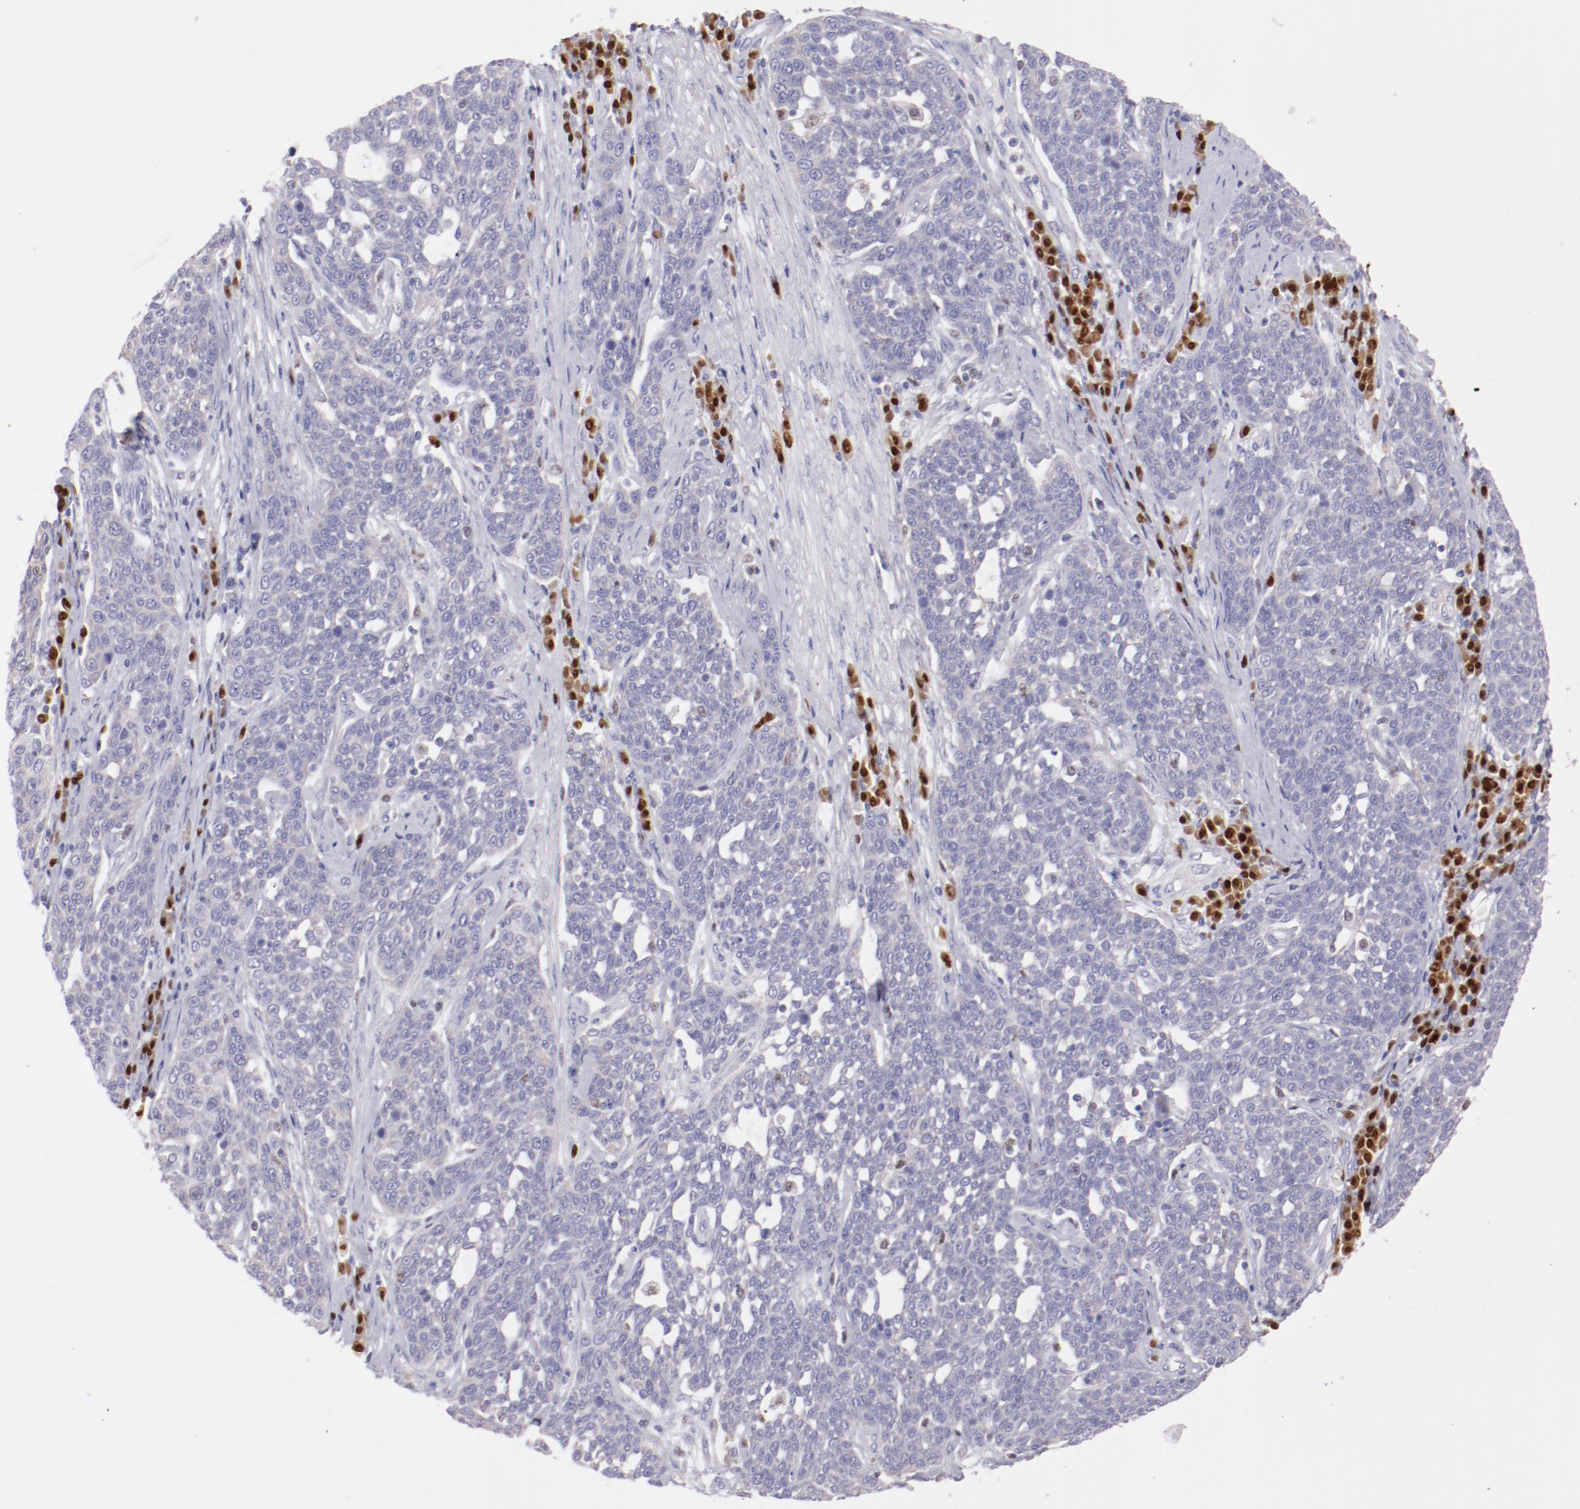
{"staining": {"intensity": "negative", "quantity": "none", "location": "none"}, "tissue": "cervical cancer", "cell_type": "Tumor cells", "image_type": "cancer", "snomed": [{"axis": "morphology", "description": "Squamous cell carcinoma, NOS"}, {"axis": "topography", "description": "Cervix"}], "caption": "An IHC image of squamous cell carcinoma (cervical) is shown. There is no staining in tumor cells of squamous cell carcinoma (cervical).", "gene": "IRF8", "patient": {"sex": "female", "age": 34}}